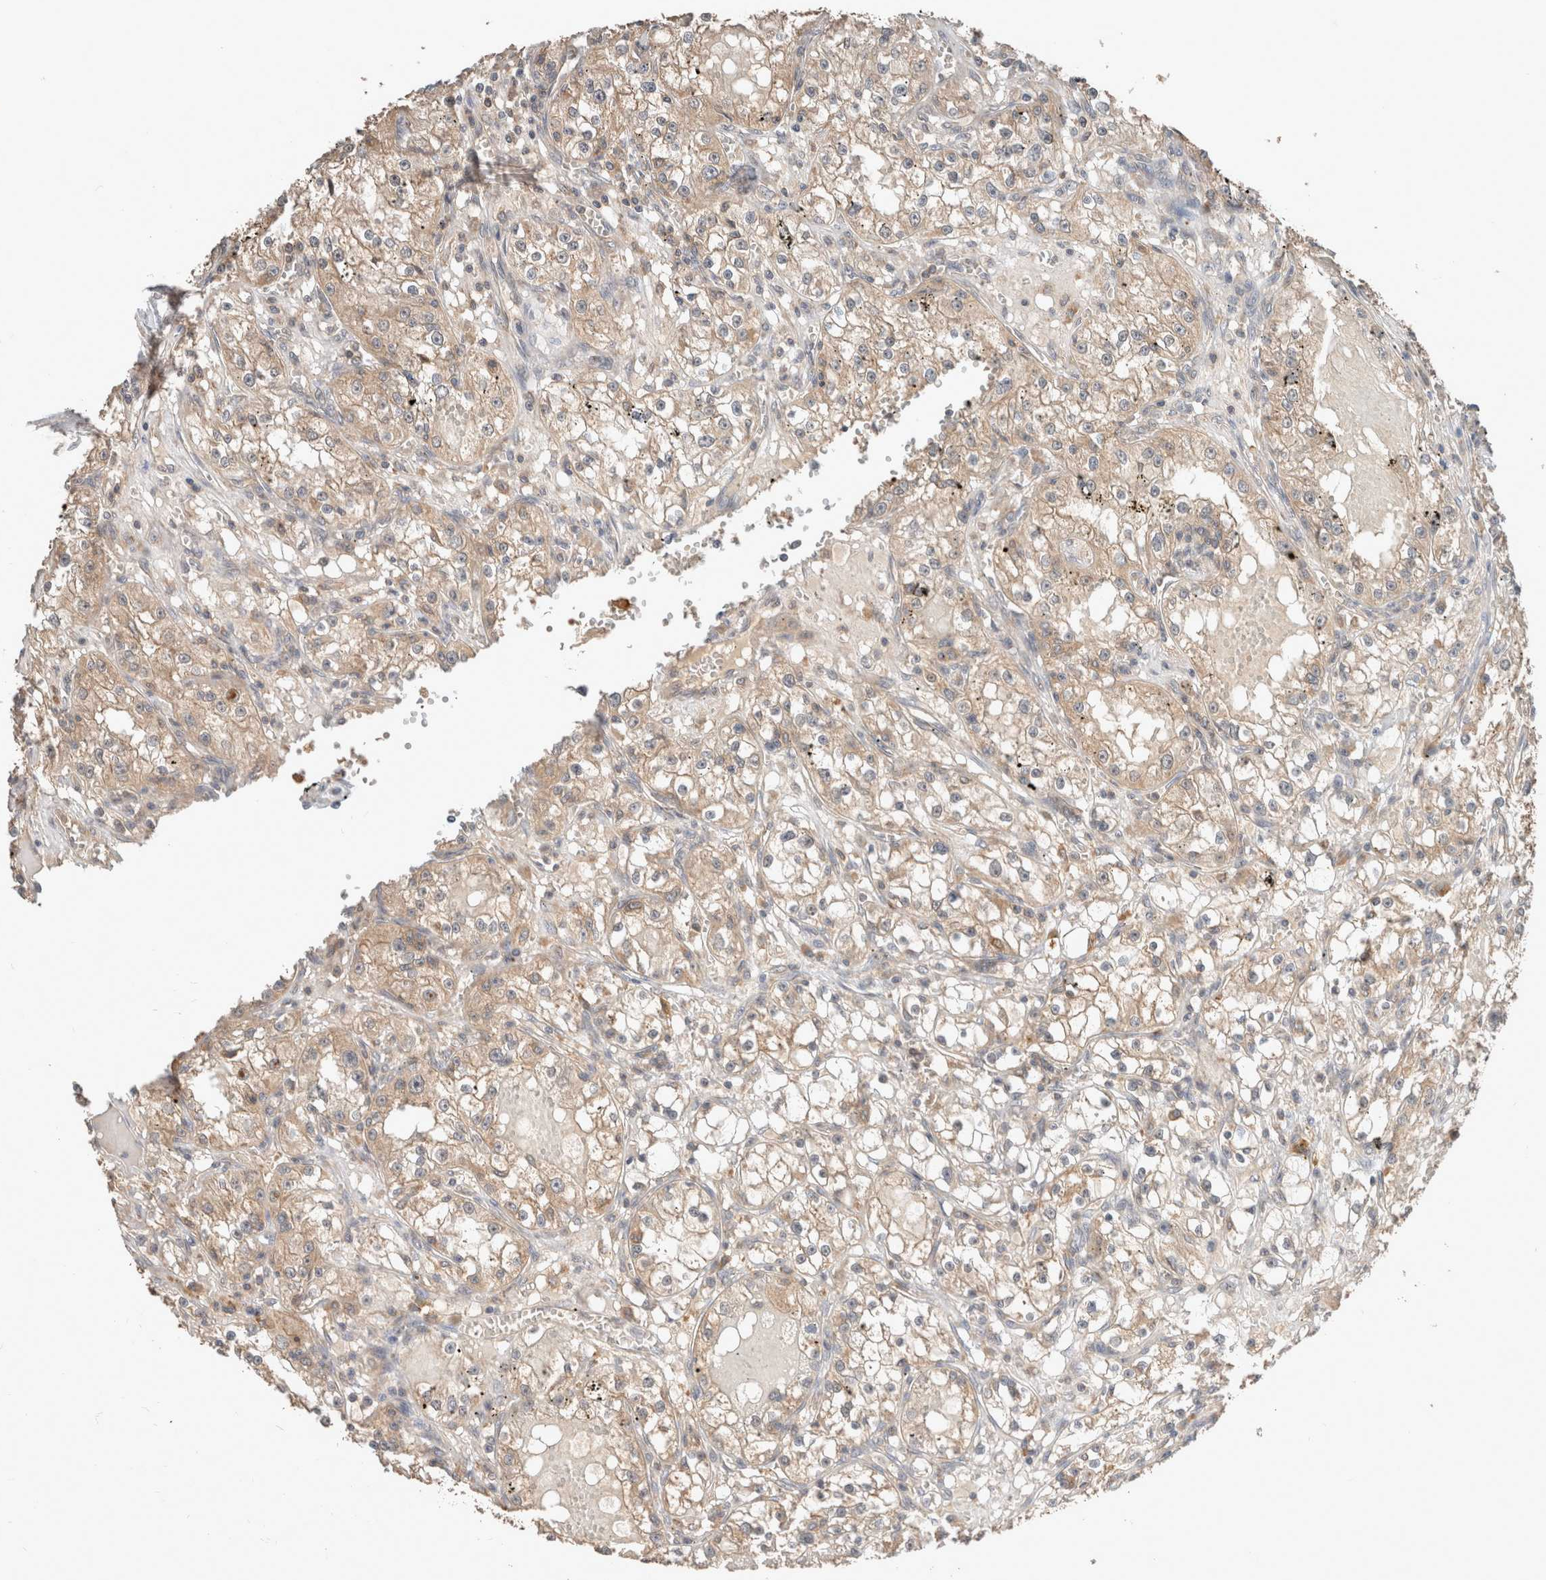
{"staining": {"intensity": "weak", "quantity": "25%-75%", "location": "cytoplasmic/membranous"}, "tissue": "renal cancer", "cell_type": "Tumor cells", "image_type": "cancer", "snomed": [{"axis": "morphology", "description": "Adenocarcinoma, NOS"}, {"axis": "topography", "description": "Kidney"}], "caption": "DAB (3,3'-diaminobenzidine) immunohistochemical staining of human adenocarcinoma (renal) shows weak cytoplasmic/membranous protein positivity in approximately 25%-75% of tumor cells.", "gene": "ERAP2", "patient": {"sex": "male", "age": 56}}